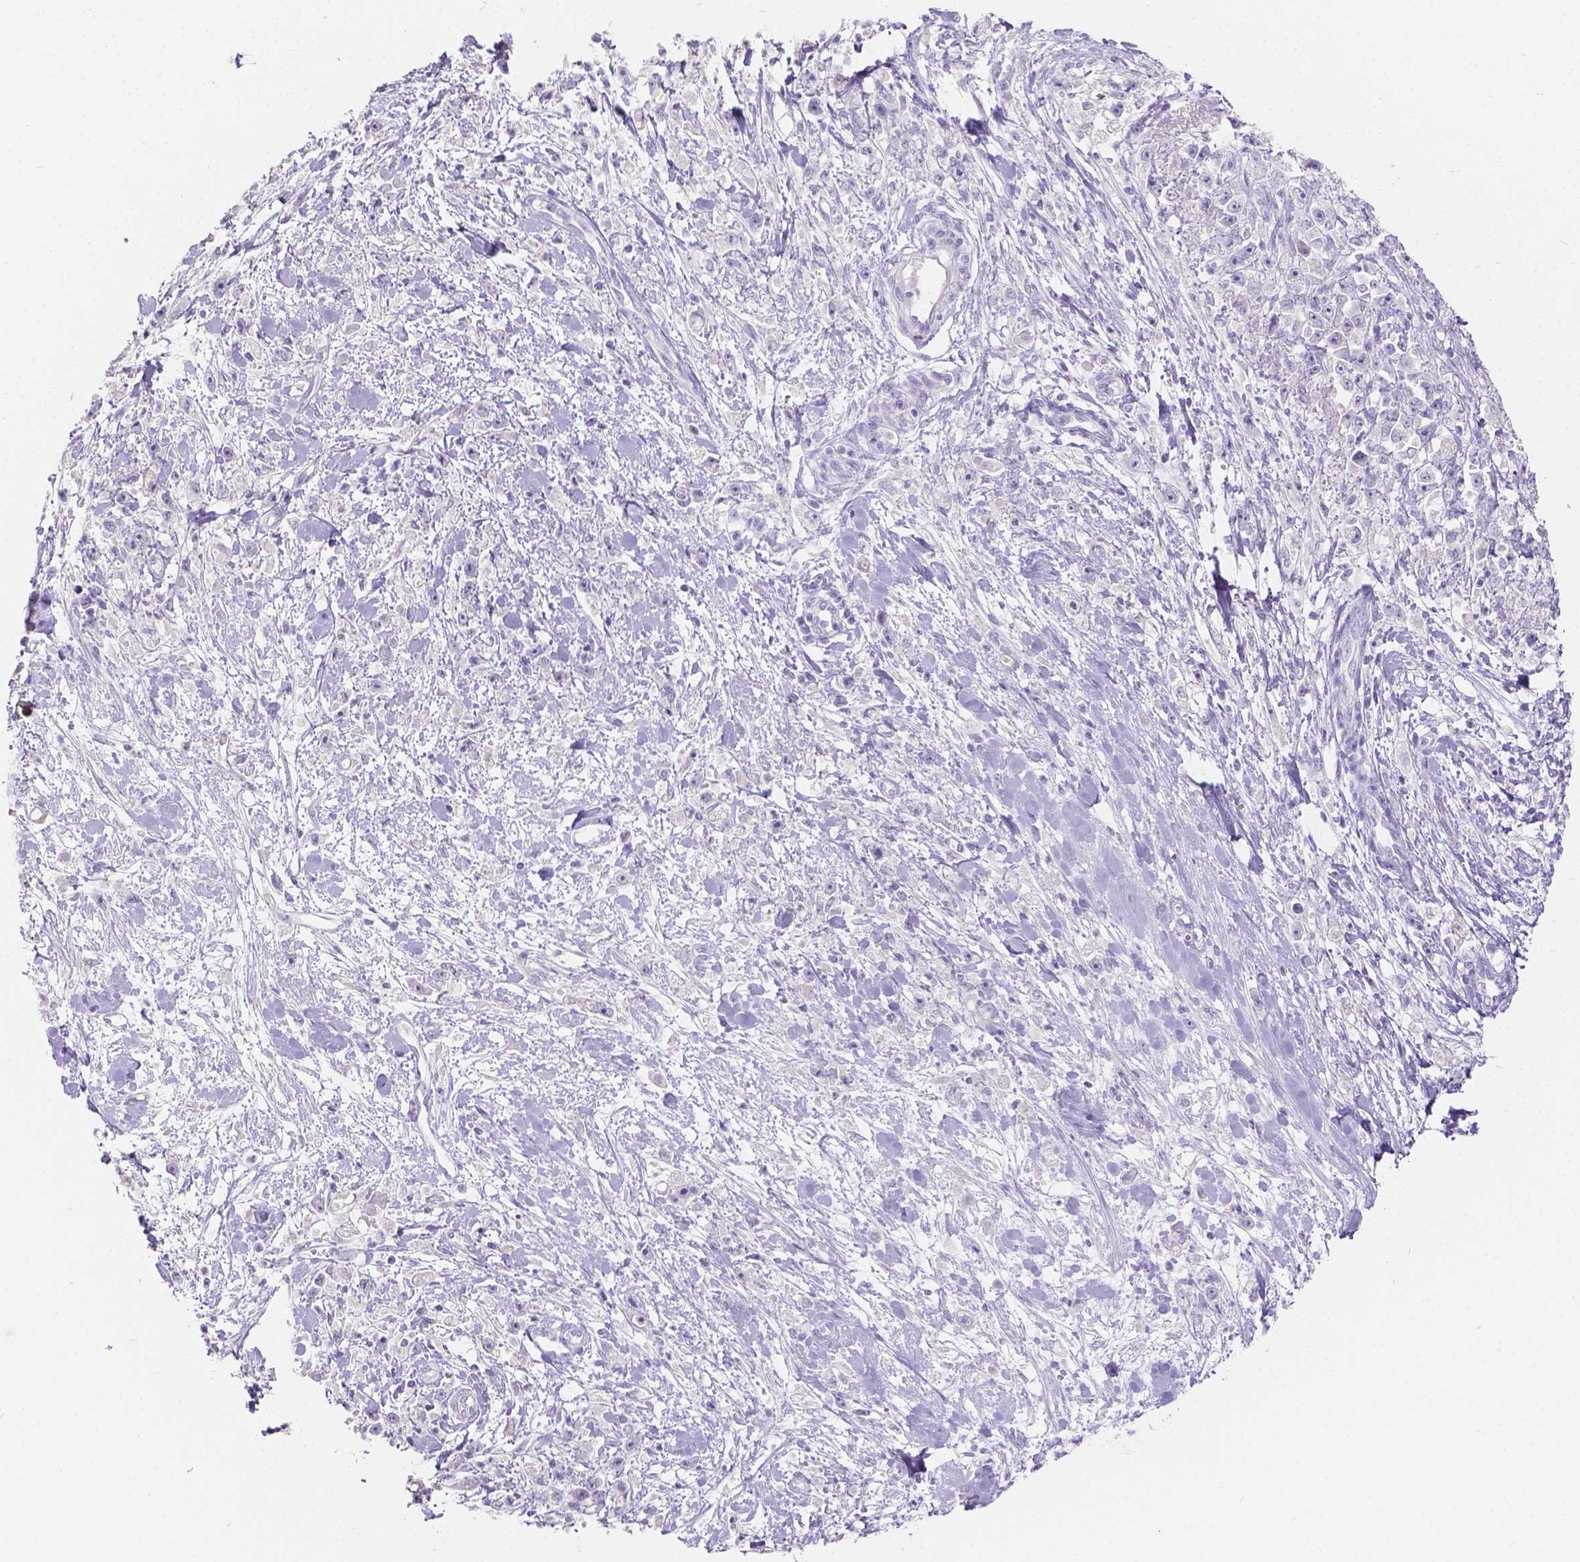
{"staining": {"intensity": "negative", "quantity": "none", "location": "none"}, "tissue": "stomach cancer", "cell_type": "Tumor cells", "image_type": "cancer", "snomed": [{"axis": "morphology", "description": "Adenocarcinoma, NOS"}, {"axis": "topography", "description": "Stomach"}], "caption": "Stomach cancer (adenocarcinoma) stained for a protein using IHC demonstrates no positivity tumor cells.", "gene": "HTN3", "patient": {"sex": "female", "age": 59}}